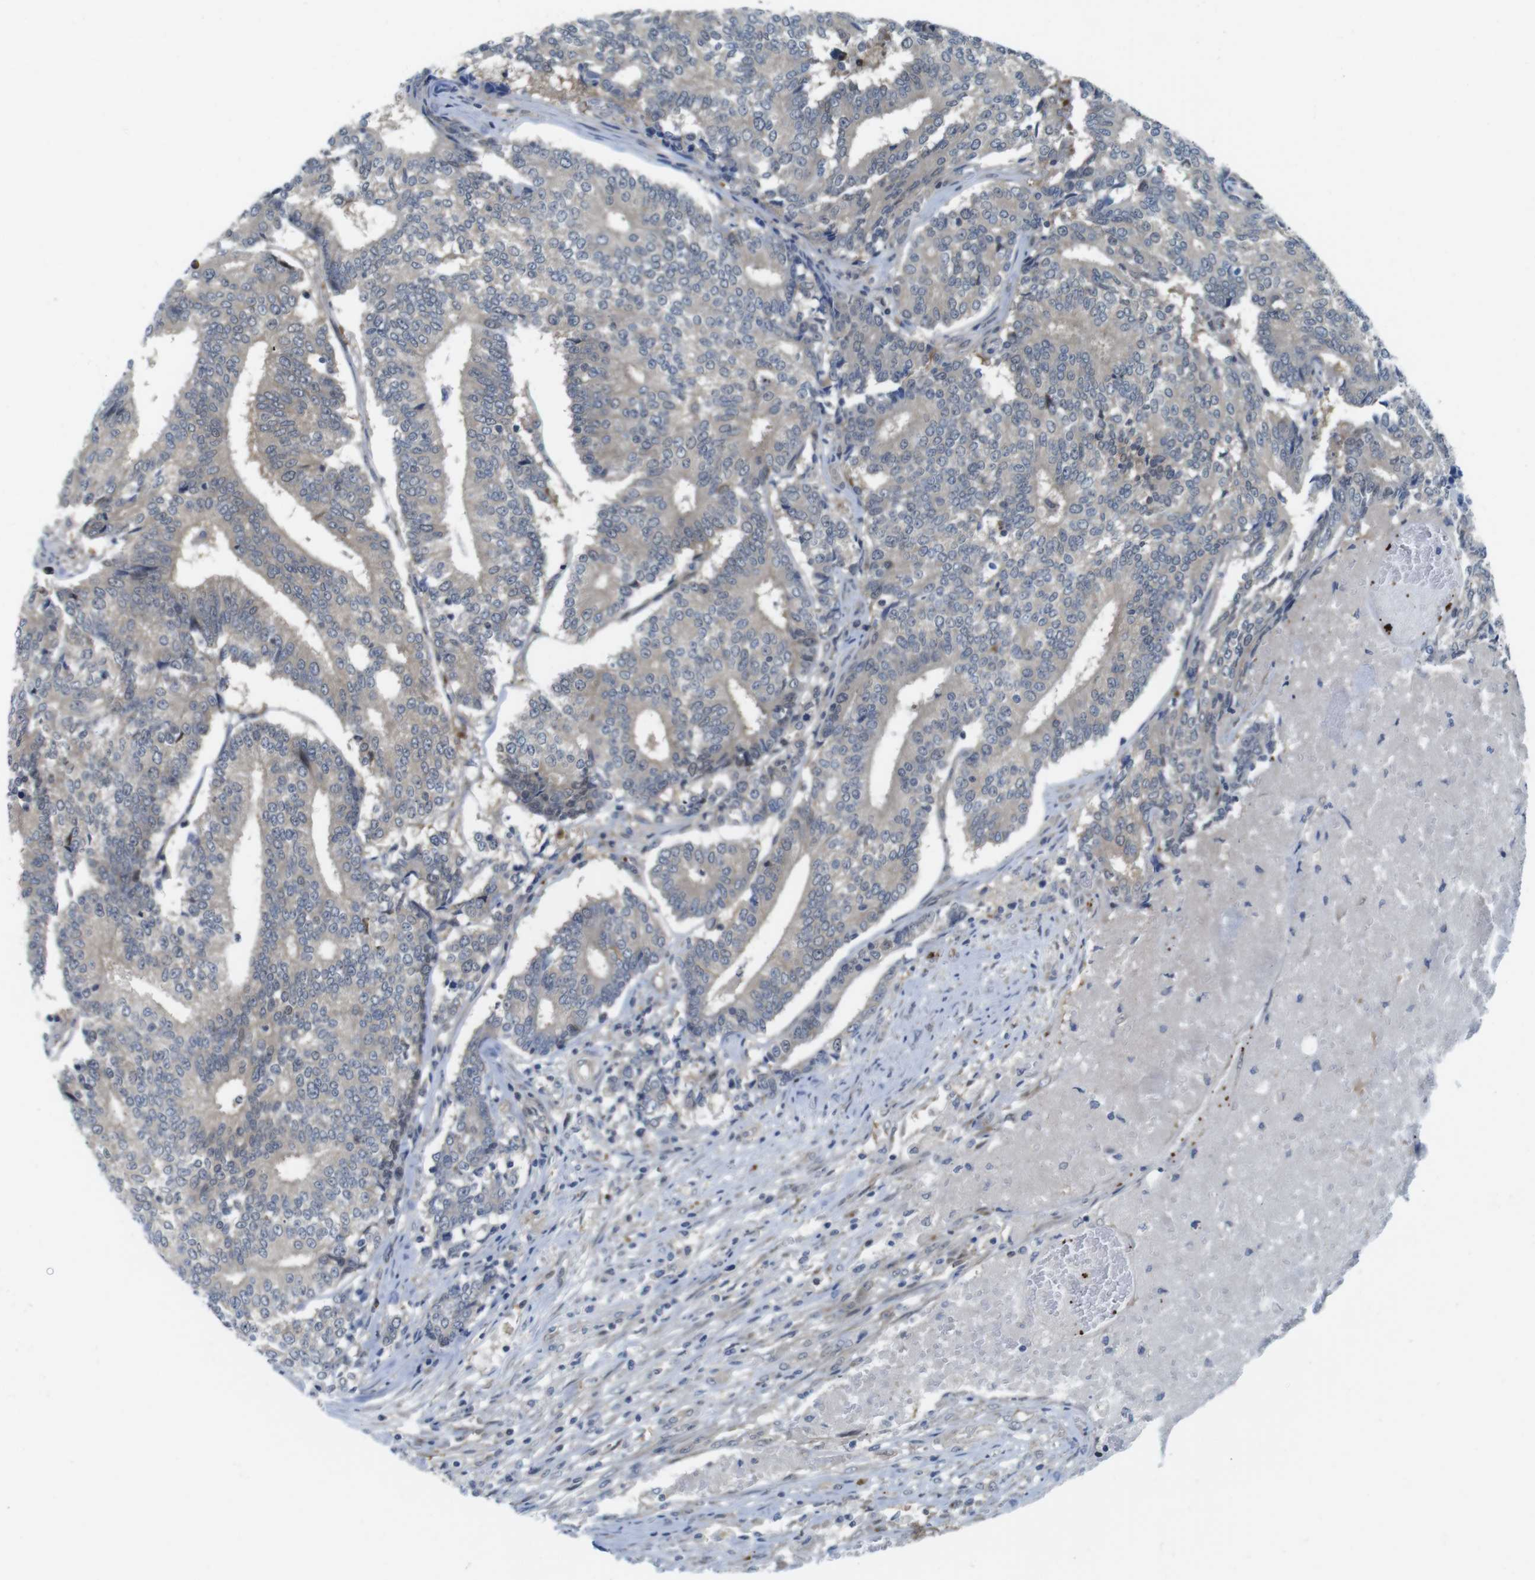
{"staining": {"intensity": "weak", "quantity": ">75%", "location": "cytoplasmic/membranous"}, "tissue": "prostate cancer", "cell_type": "Tumor cells", "image_type": "cancer", "snomed": [{"axis": "morphology", "description": "Normal tissue, NOS"}, {"axis": "morphology", "description": "Adenocarcinoma, High grade"}, {"axis": "topography", "description": "Prostate"}, {"axis": "topography", "description": "Seminal veicle"}], "caption": "A low amount of weak cytoplasmic/membranous positivity is present in about >75% of tumor cells in prostate cancer (high-grade adenocarcinoma) tissue.", "gene": "CASP2", "patient": {"sex": "male", "age": 55}}